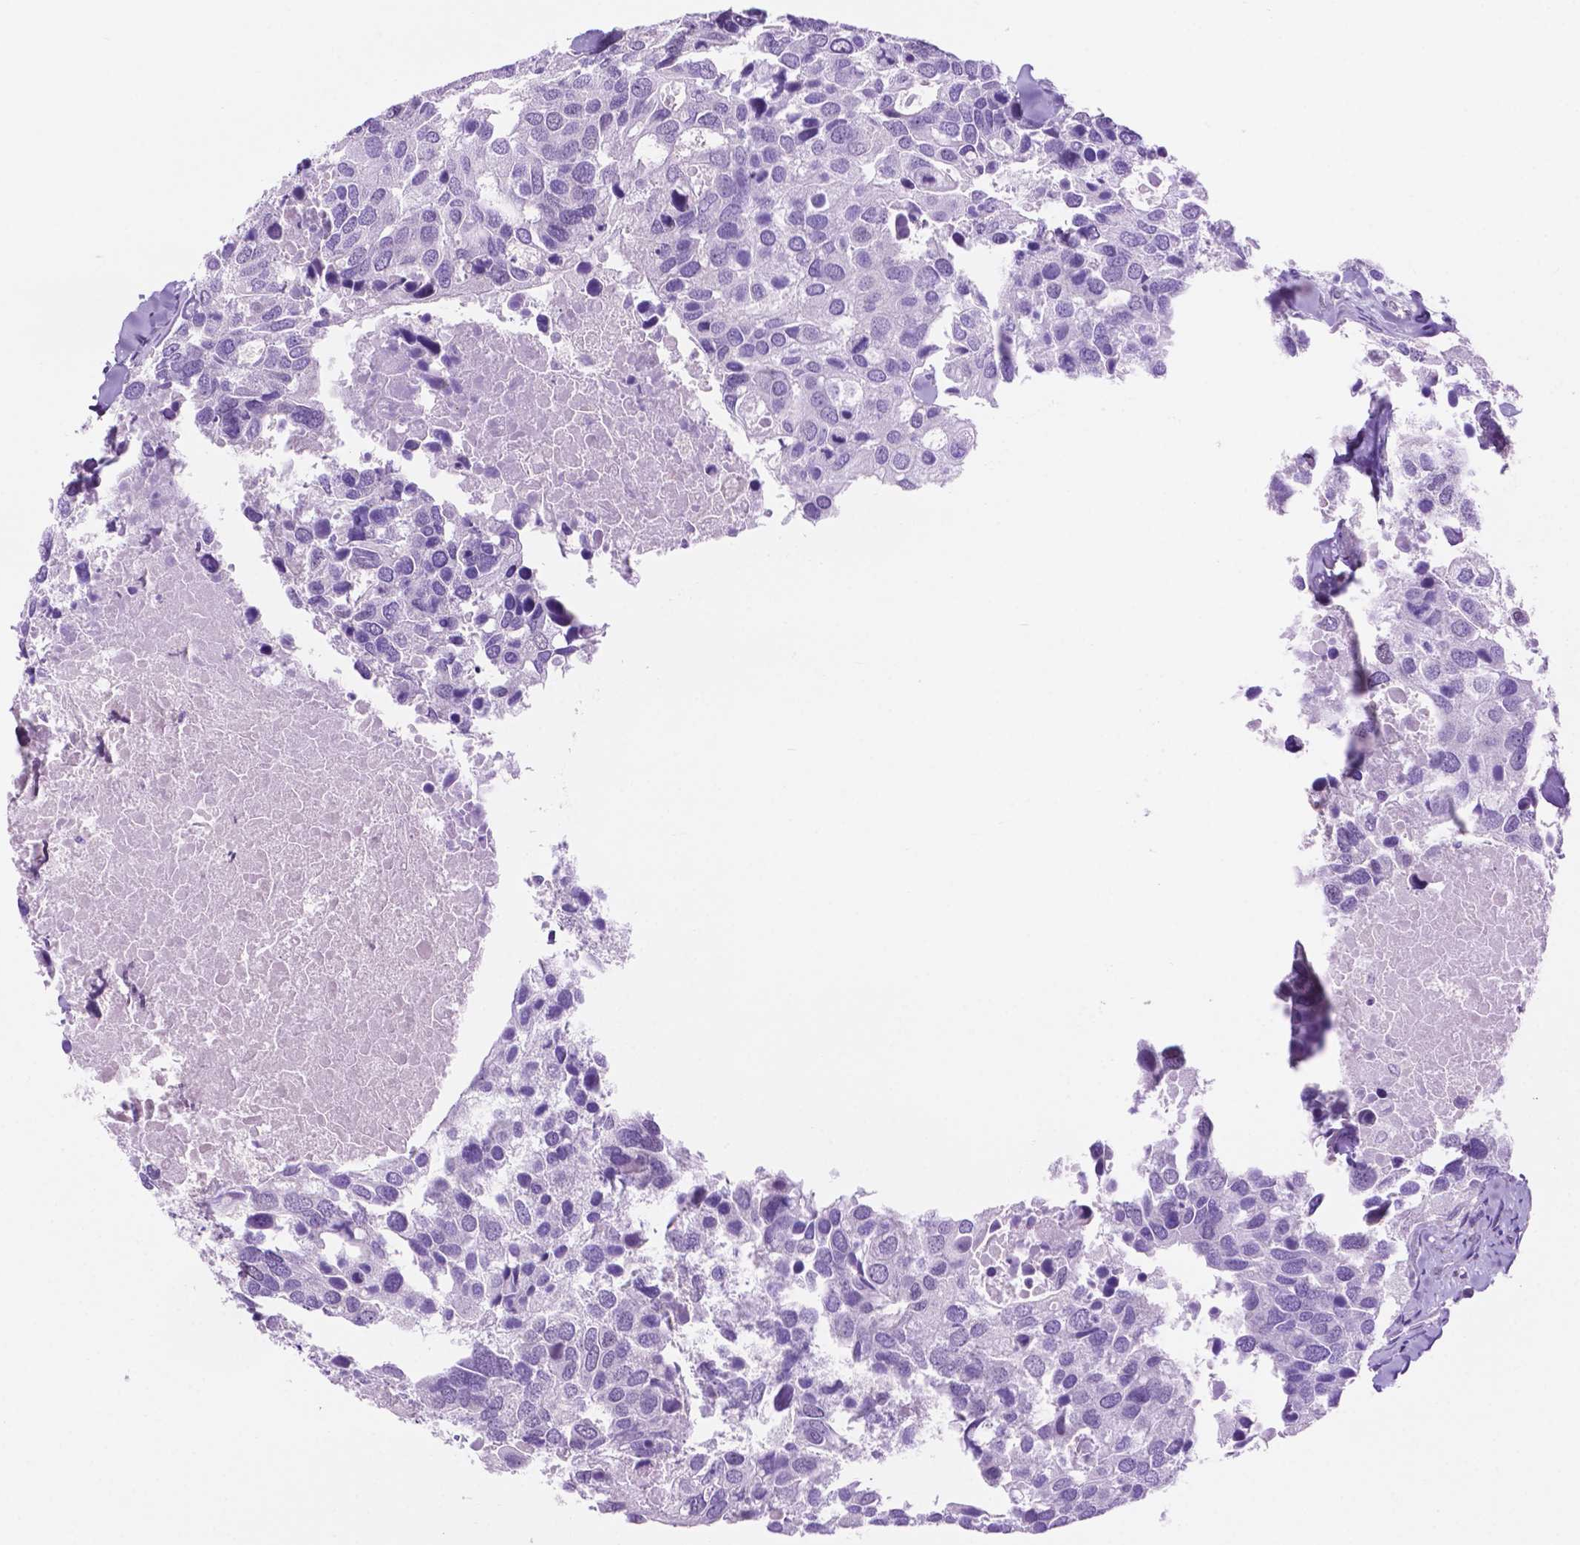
{"staining": {"intensity": "negative", "quantity": "none", "location": "none"}, "tissue": "breast cancer", "cell_type": "Tumor cells", "image_type": "cancer", "snomed": [{"axis": "morphology", "description": "Duct carcinoma"}, {"axis": "topography", "description": "Breast"}], "caption": "This is an immunohistochemistry (IHC) image of breast cancer (invasive ductal carcinoma). There is no positivity in tumor cells.", "gene": "ACY3", "patient": {"sex": "female", "age": 83}}